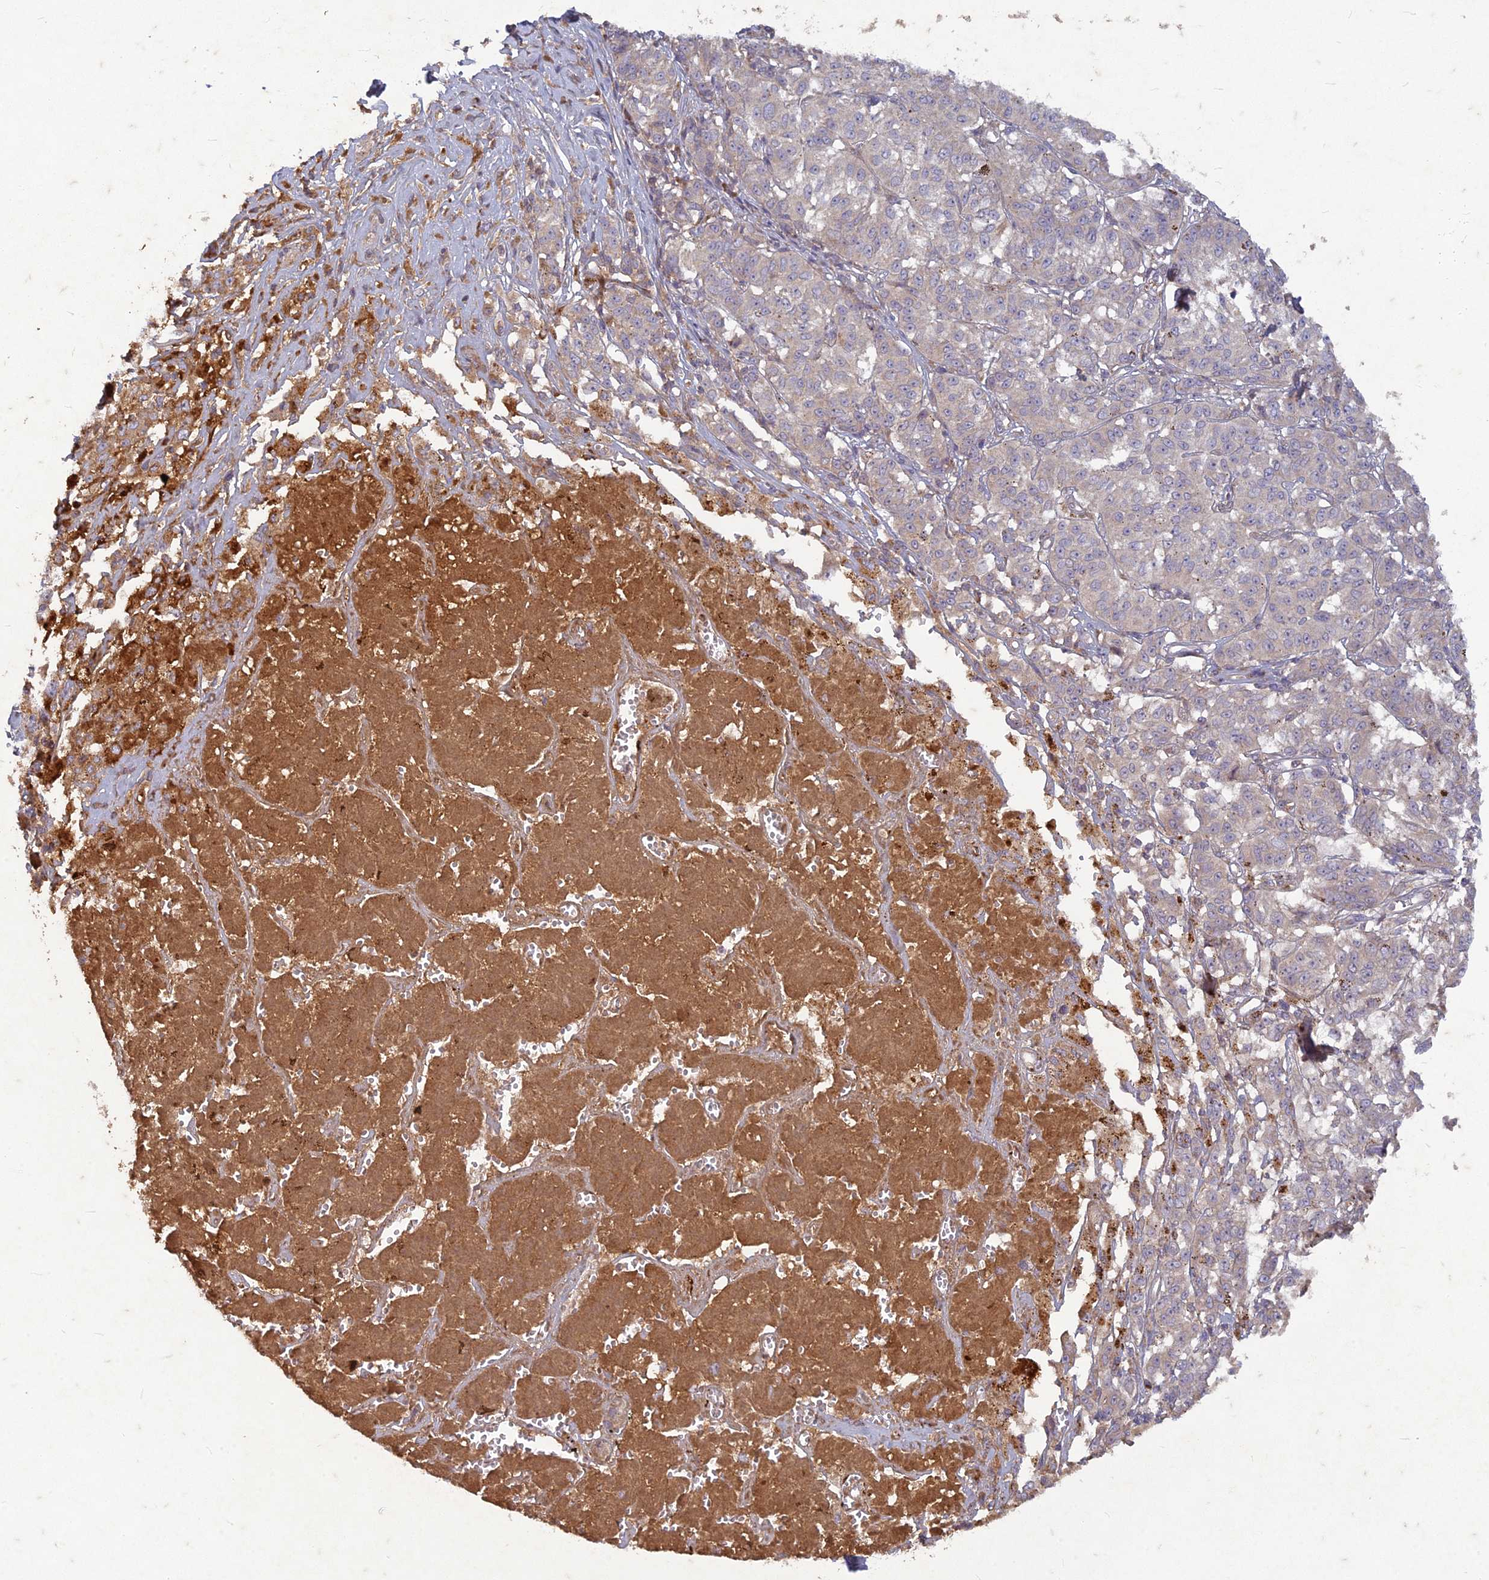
{"staining": {"intensity": "weak", "quantity": ">75%", "location": "cytoplasmic/membranous"}, "tissue": "melanoma", "cell_type": "Tumor cells", "image_type": "cancer", "snomed": [{"axis": "morphology", "description": "Malignant melanoma, NOS"}, {"axis": "topography", "description": "Skin"}], "caption": "Malignant melanoma stained with immunohistochemistry (IHC) exhibits weak cytoplasmic/membranous expression in about >75% of tumor cells.", "gene": "TCF25", "patient": {"sex": "female", "age": 72}}